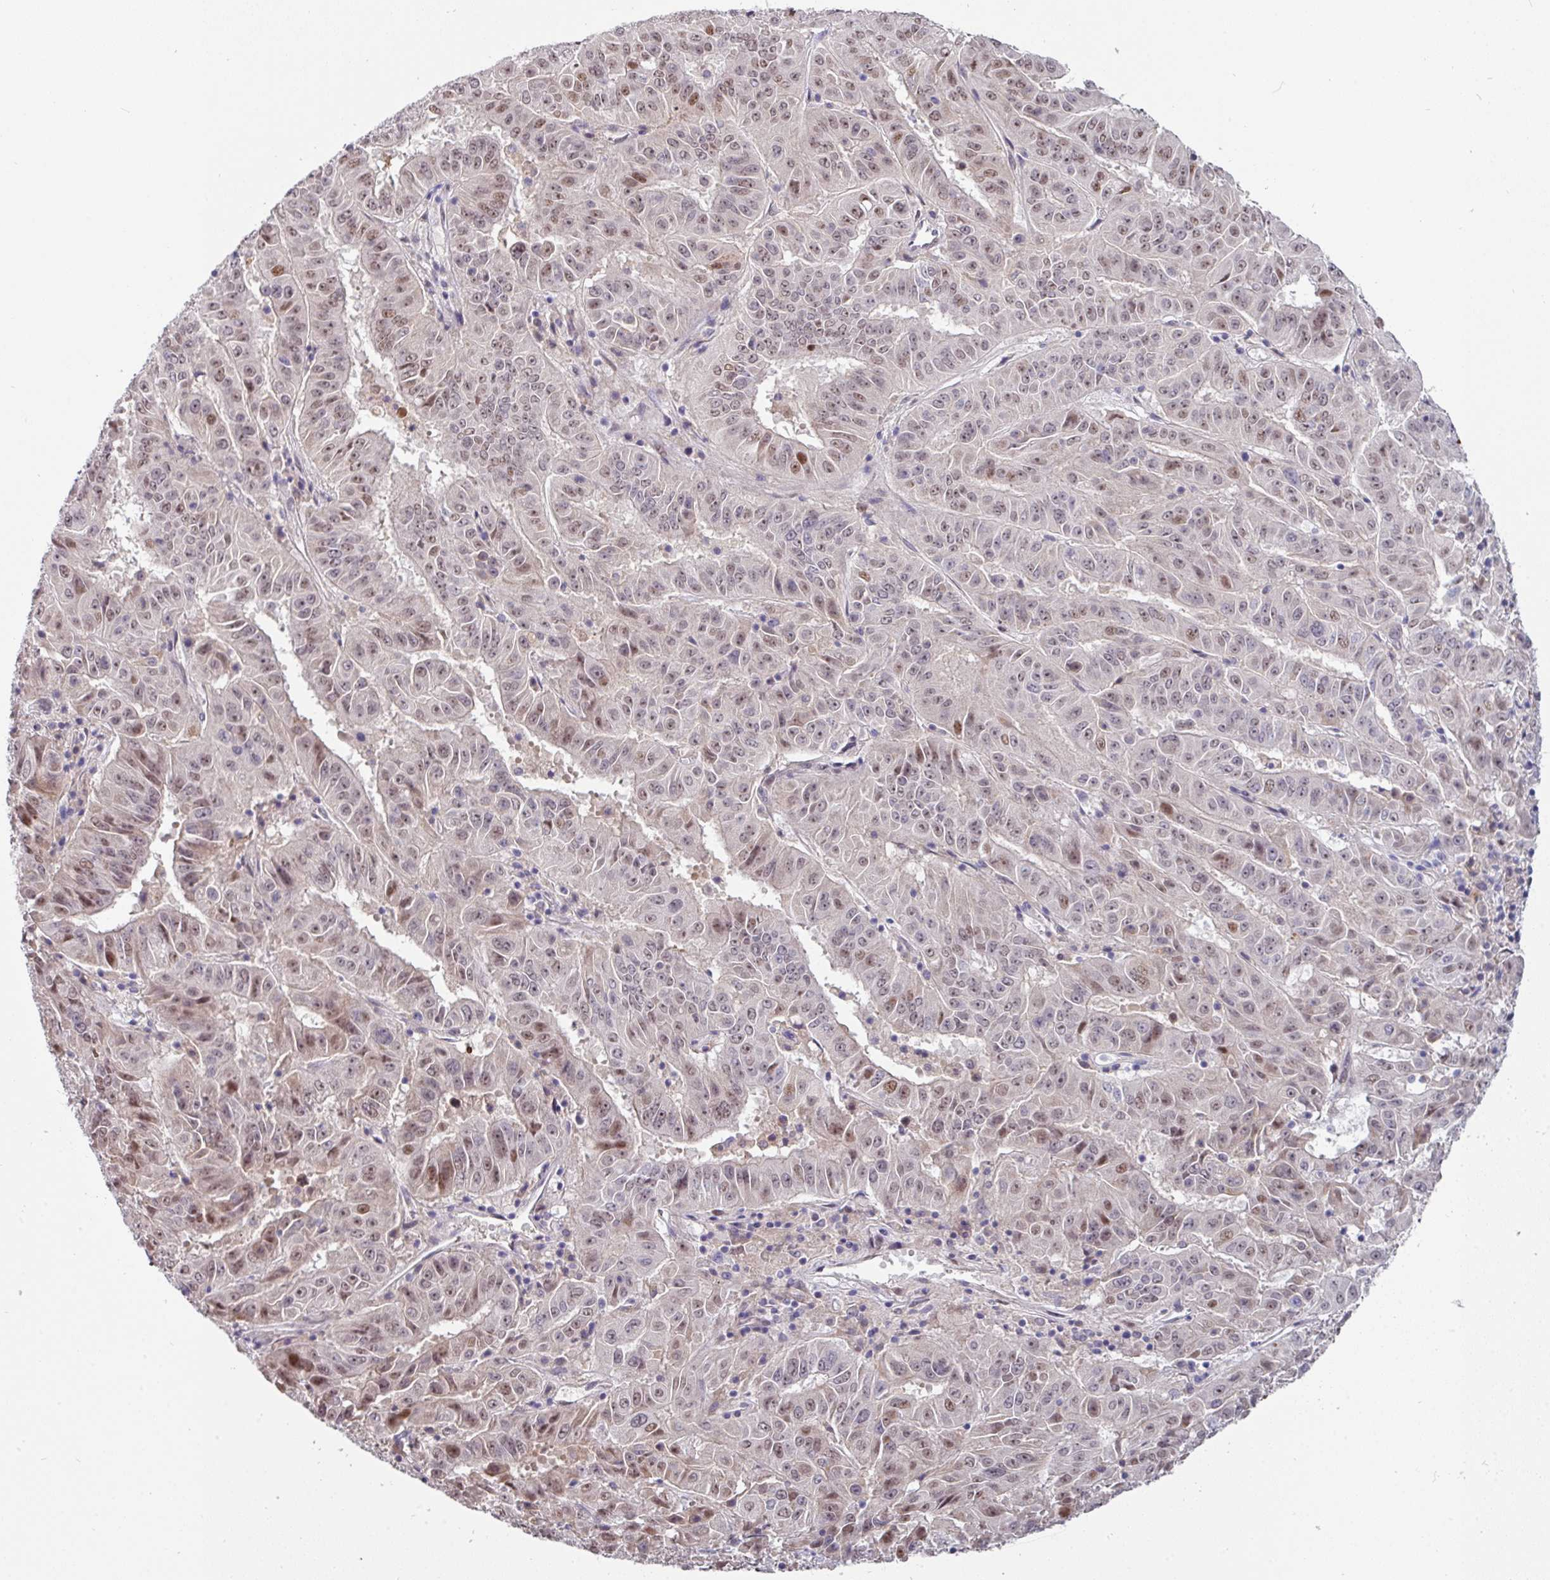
{"staining": {"intensity": "moderate", "quantity": "25%-75%", "location": "nuclear"}, "tissue": "pancreatic cancer", "cell_type": "Tumor cells", "image_type": "cancer", "snomed": [{"axis": "morphology", "description": "Adenocarcinoma, NOS"}, {"axis": "topography", "description": "Pancreas"}], "caption": "Brown immunohistochemical staining in pancreatic cancer (adenocarcinoma) shows moderate nuclear positivity in approximately 25%-75% of tumor cells. The staining was performed using DAB (3,3'-diaminobenzidine), with brown indicating positive protein expression. Nuclei are stained blue with hematoxylin.", "gene": "SWSAP1", "patient": {"sex": "male", "age": 63}}